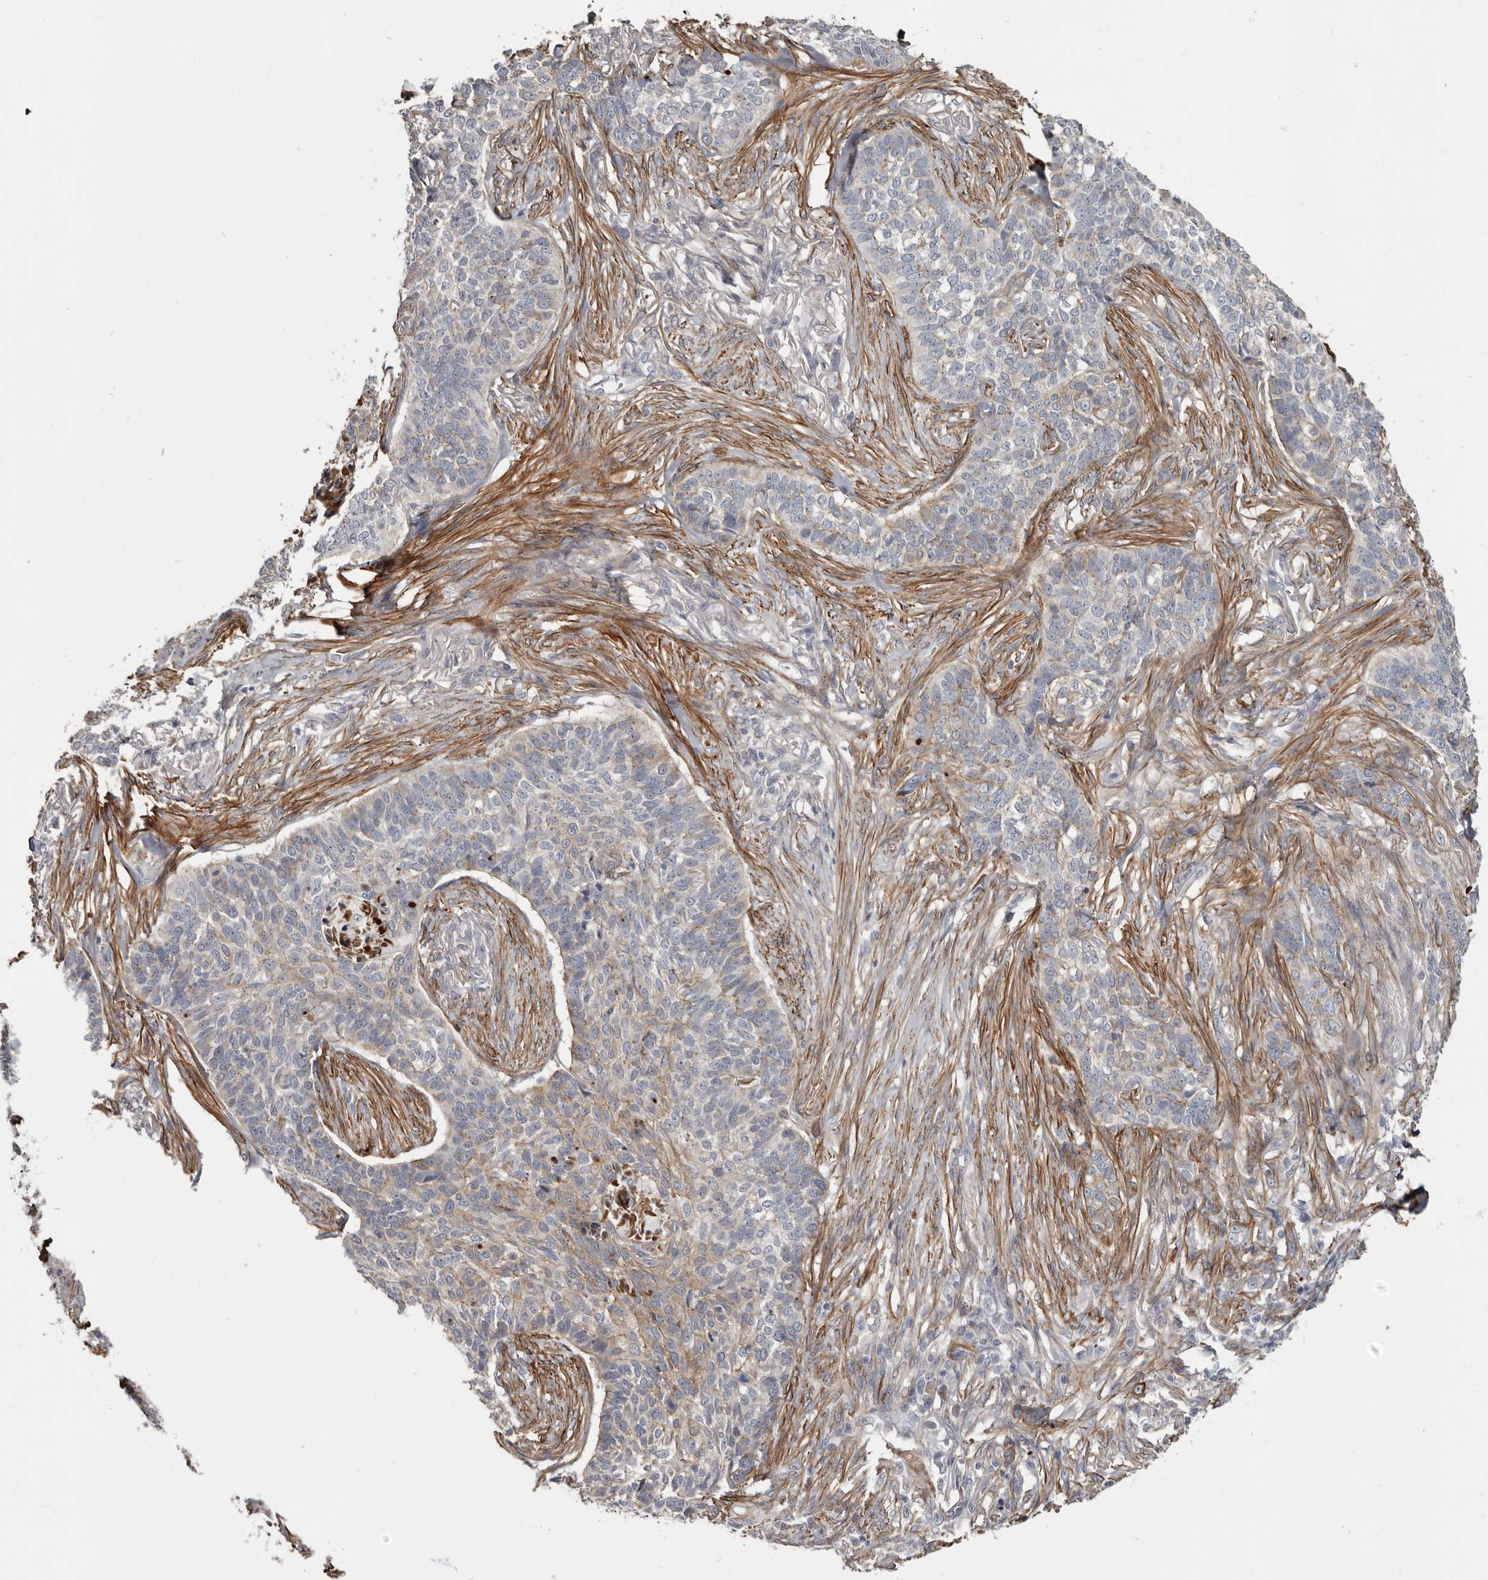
{"staining": {"intensity": "weak", "quantity": "<25%", "location": "cytoplasmic/membranous"}, "tissue": "skin cancer", "cell_type": "Tumor cells", "image_type": "cancer", "snomed": [{"axis": "morphology", "description": "Basal cell carcinoma"}, {"axis": "topography", "description": "Skin"}], "caption": "Tumor cells show no significant protein positivity in skin cancer.", "gene": "CGN", "patient": {"sex": "male", "age": 85}}